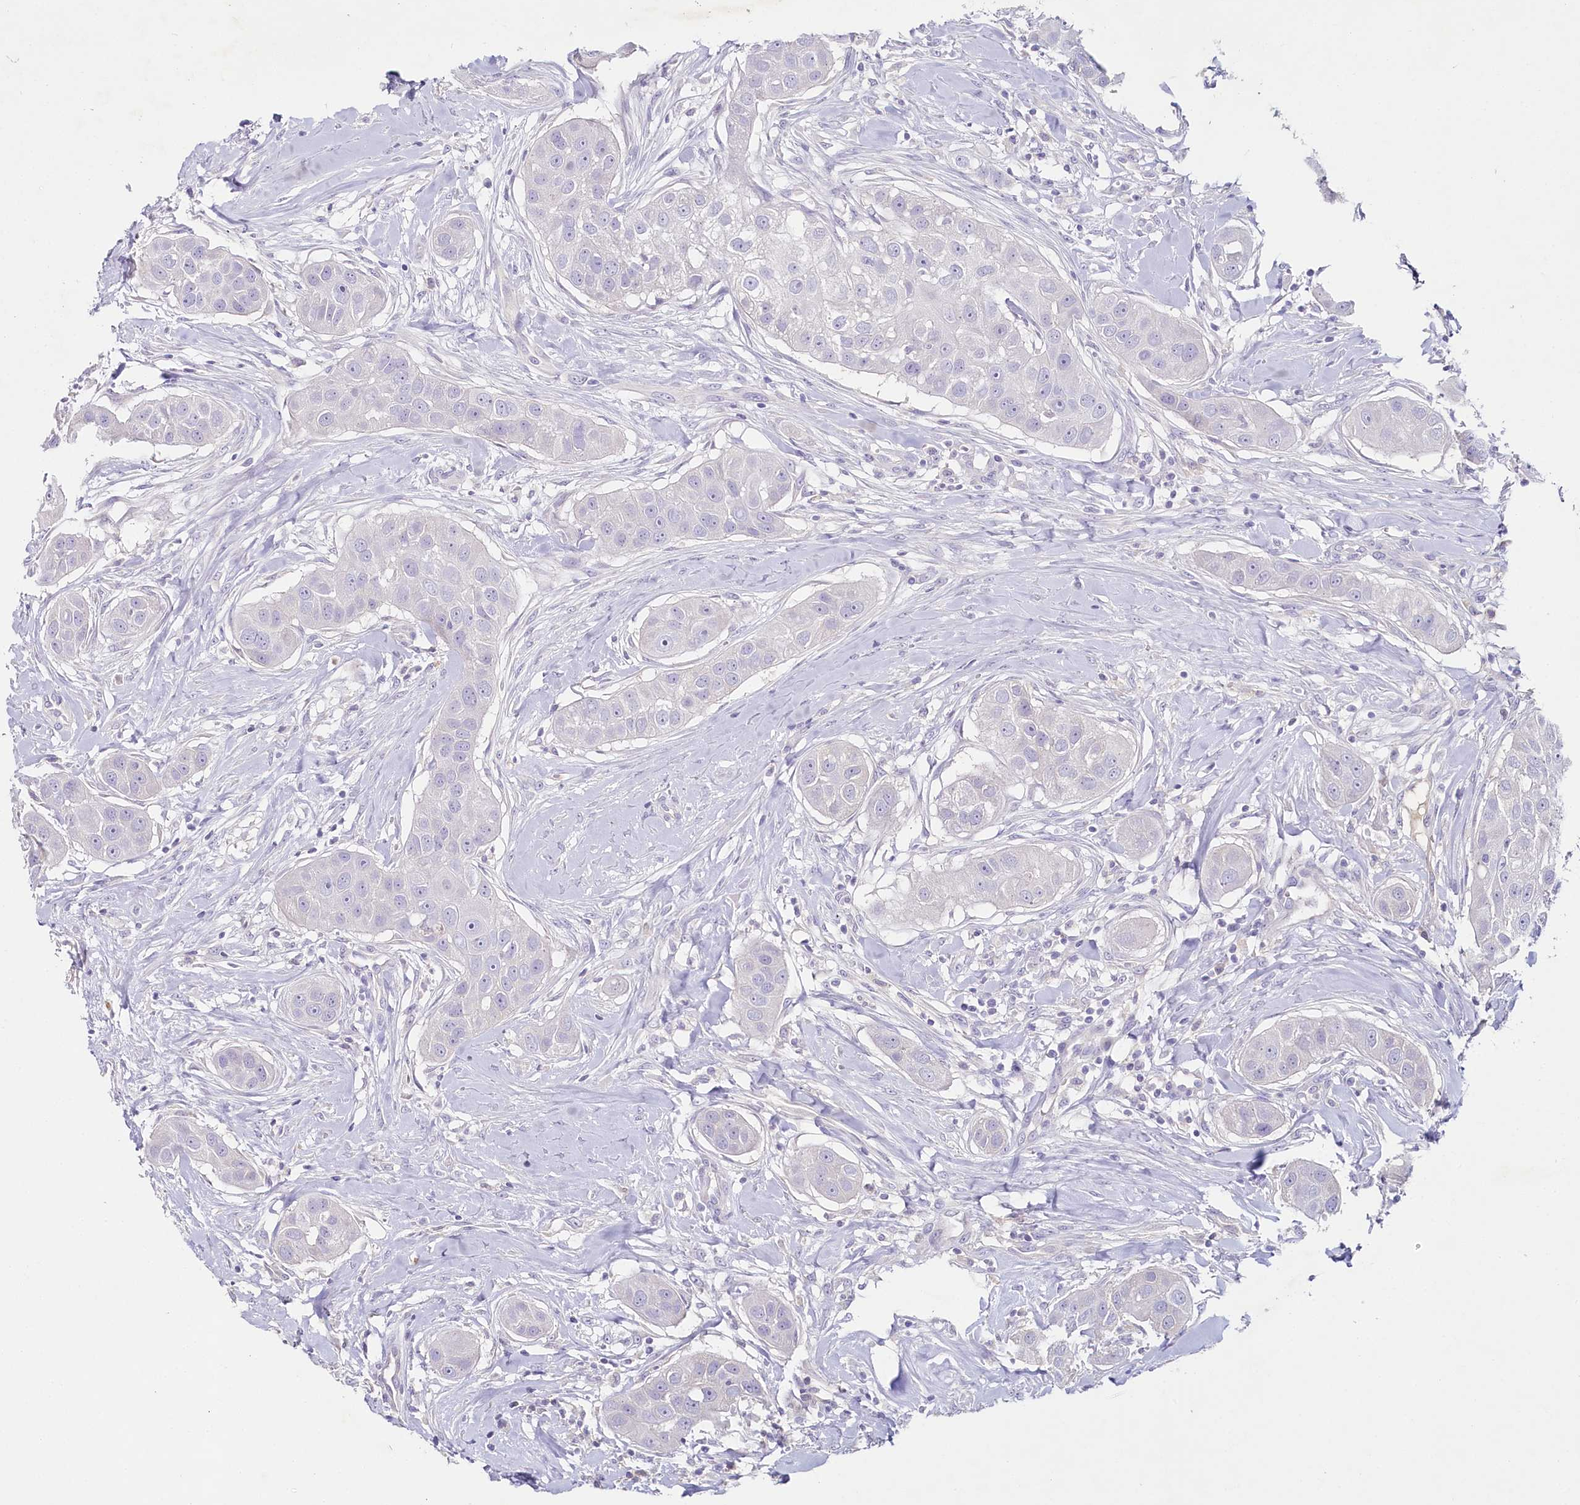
{"staining": {"intensity": "negative", "quantity": "none", "location": "none"}, "tissue": "head and neck cancer", "cell_type": "Tumor cells", "image_type": "cancer", "snomed": [{"axis": "morphology", "description": "Normal tissue, NOS"}, {"axis": "morphology", "description": "Squamous cell carcinoma, NOS"}, {"axis": "topography", "description": "Skeletal muscle"}, {"axis": "topography", "description": "Head-Neck"}], "caption": "Photomicrograph shows no significant protein expression in tumor cells of head and neck cancer (squamous cell carcinoma).", "gene": "HPD", "patient": {"sex": "male", "age": 51}}